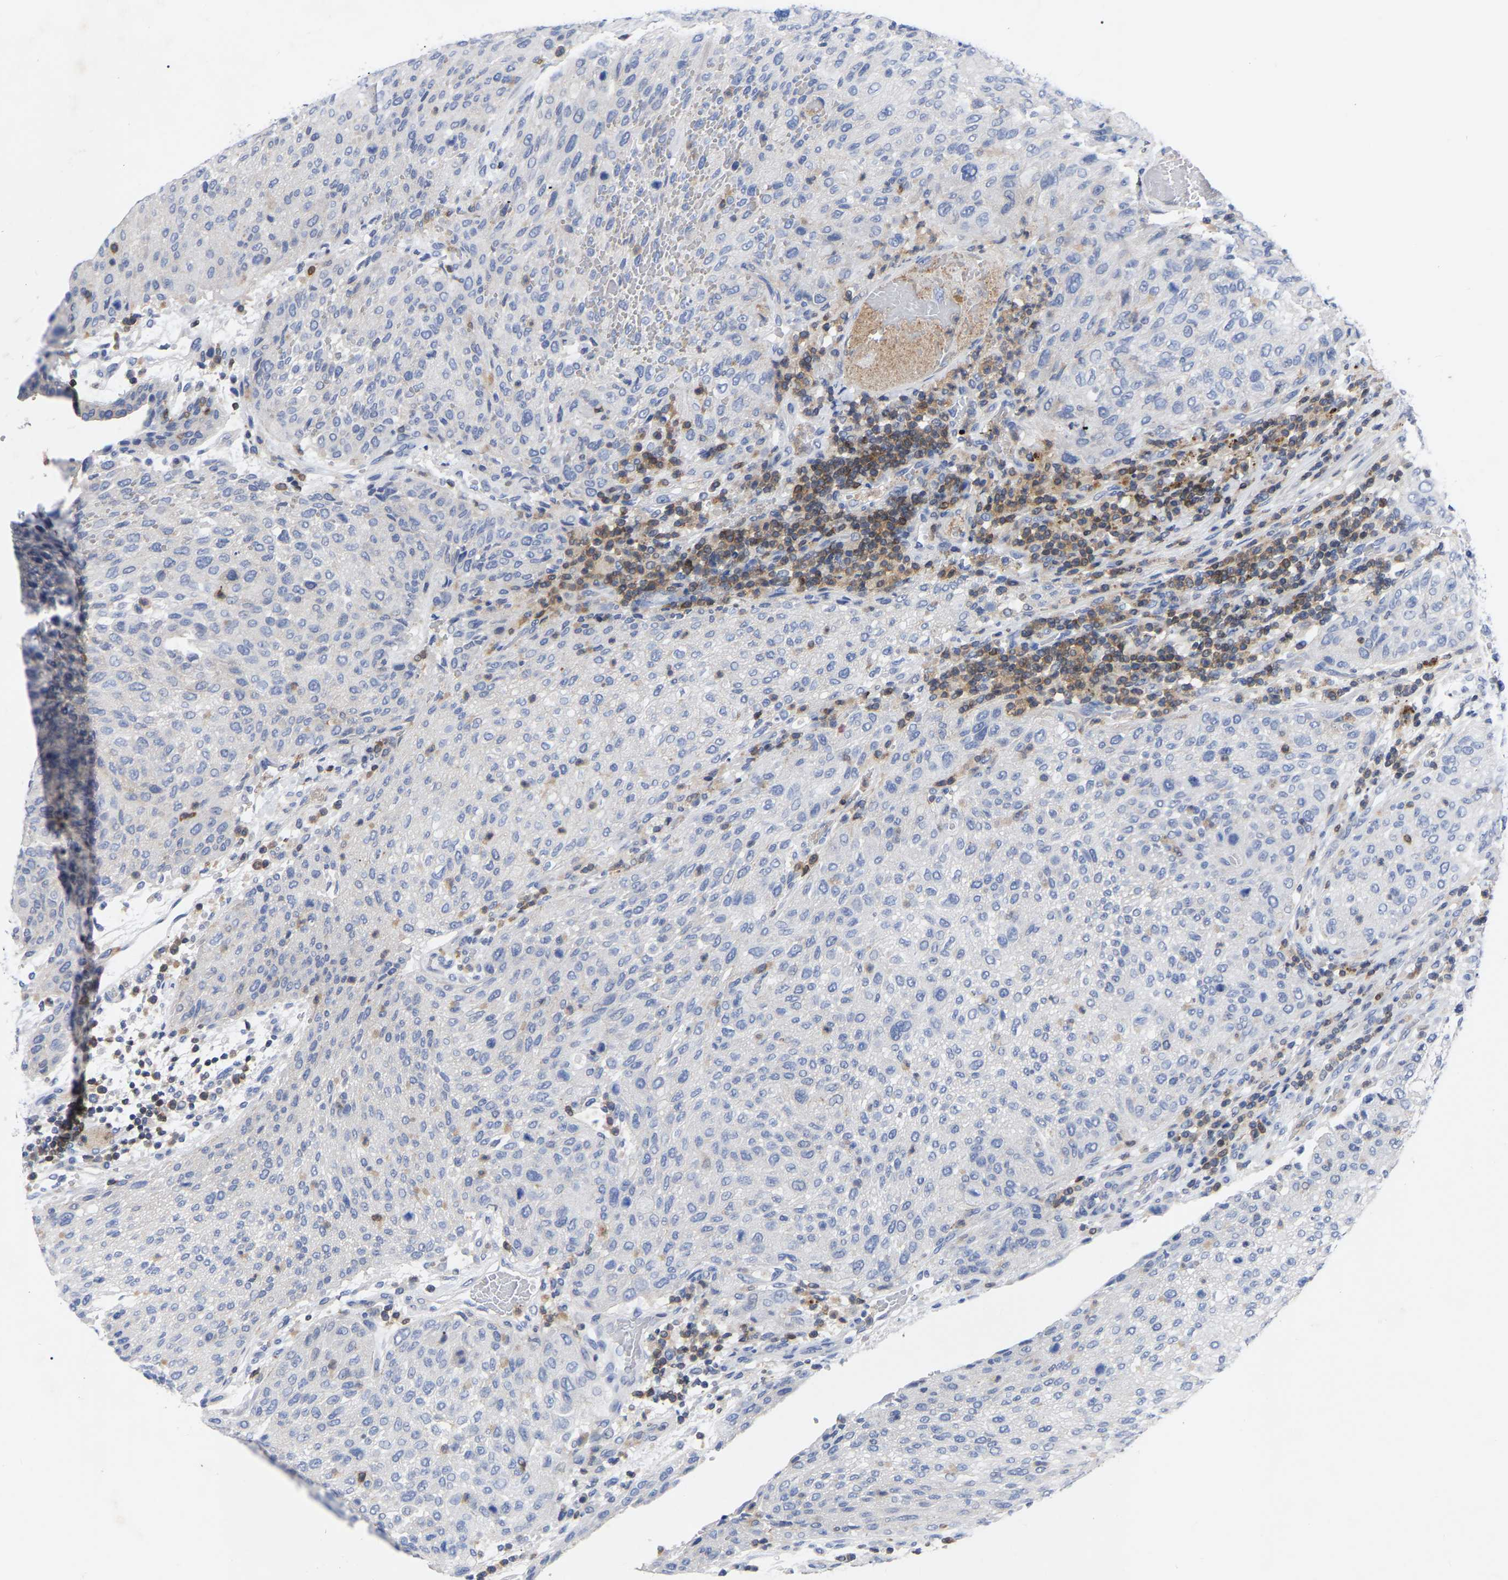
{"staining": {"intensity": "negative", "quantity": "none", "location": "none"}, "tissue": "urothelial cancer", "cell_type": "Tumor cells", "image_type": "cancer", "snomed": [{"axis": "morphology", "description": "Urothelial carcinoma, Low grade"}, {"axis": "morphology", "description": "Urothelial carcinoma, High grade"}, {"axis": "topography", "description": "Urinary bladder"}], "caption": "Tumor cells show no significant expression in urothelial cancer.", "gene": "PTPN7", "patient": {"sex": "male", "age": 35}}